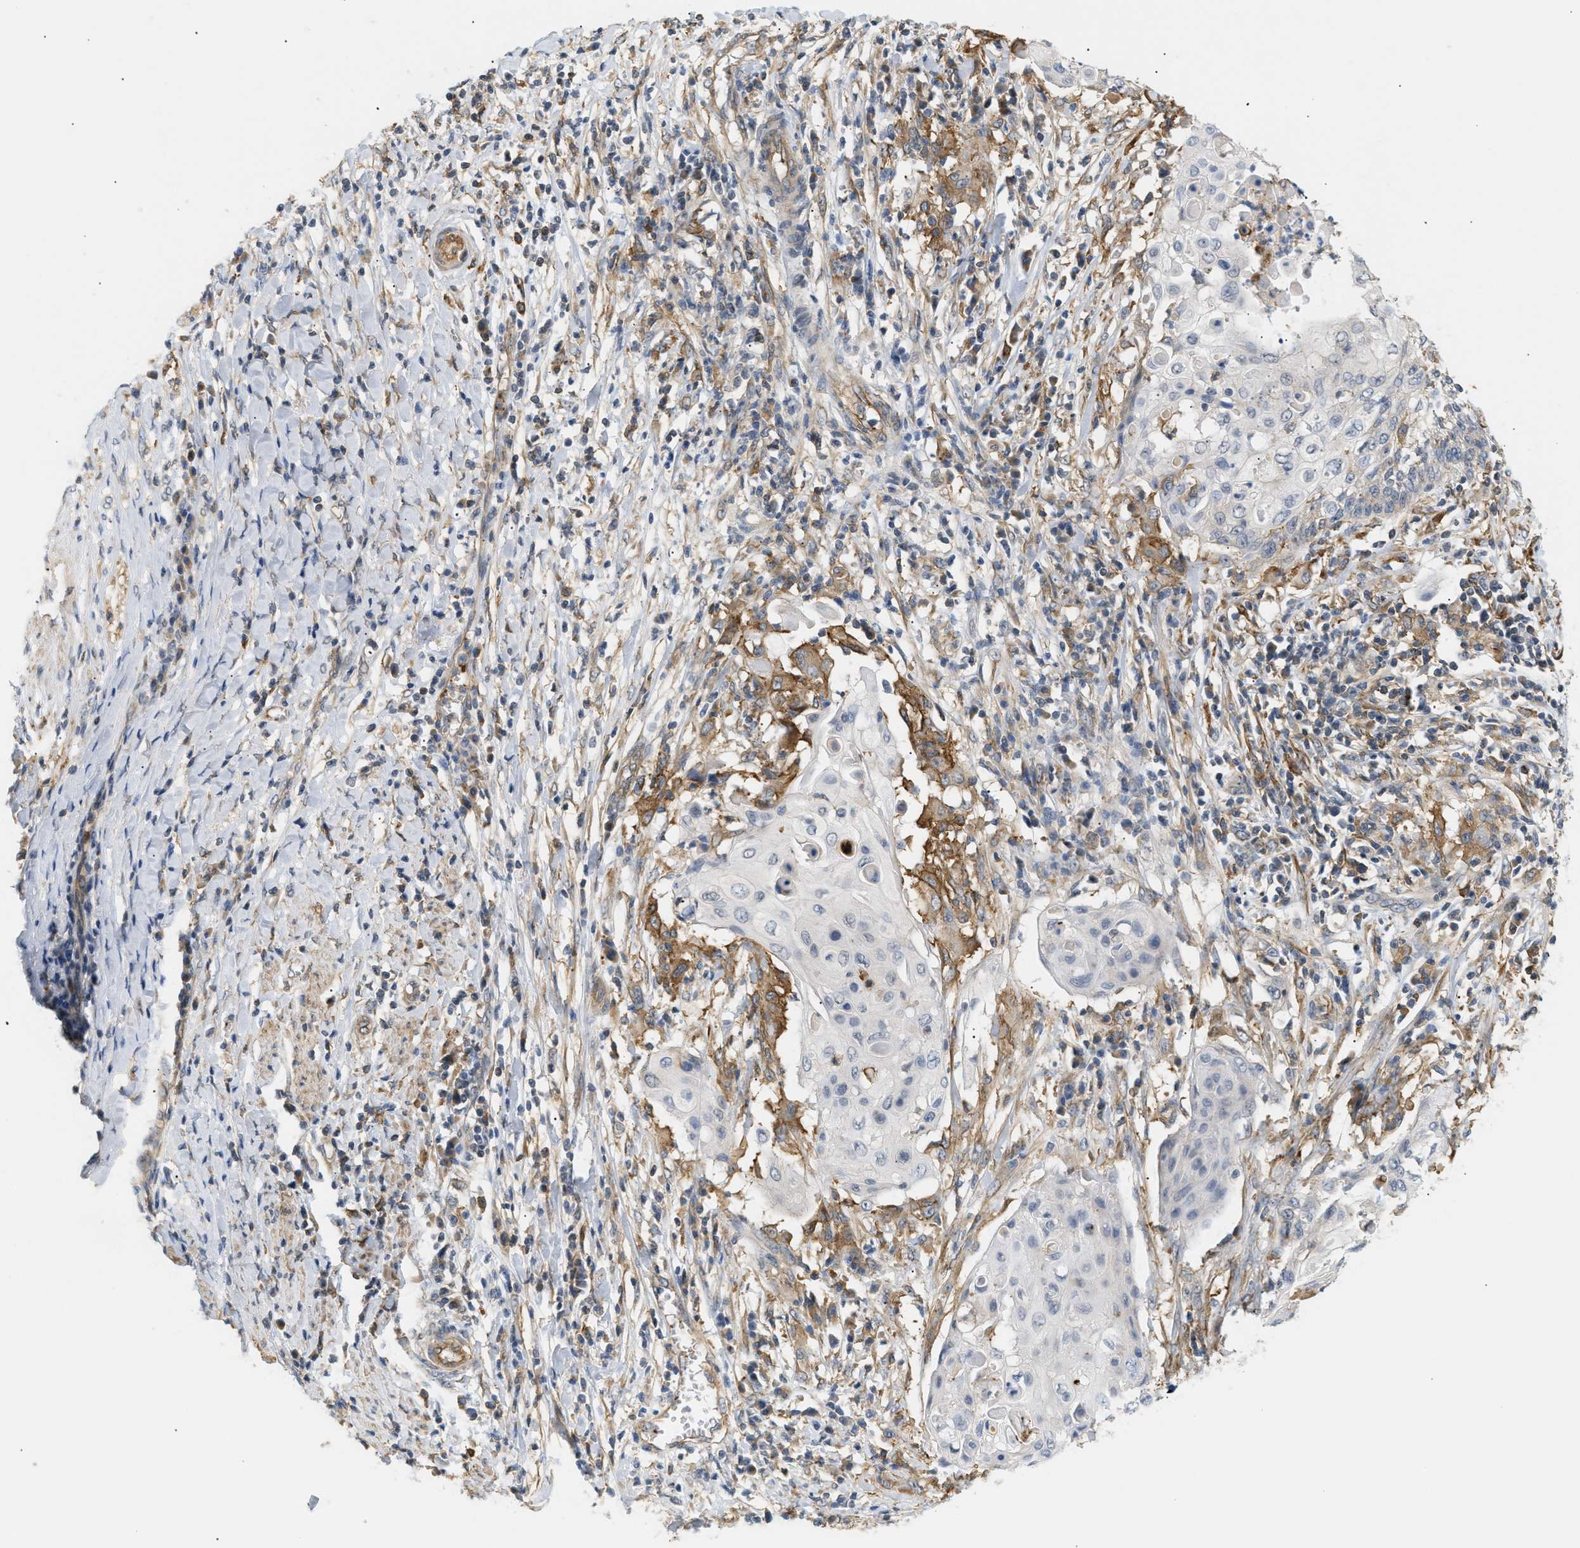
{"staining": {"intensity": "negative", "quantity": "none", "location": "none"}, "tissue": "cervical cancer", "cell_type": "Tumor cells", "image_type": "cancer", "snomed": [{"axis": "morphology", "description": "Squamous cell carcinoma, NOS"}, {"axis": "topography", "description": "Cervix"}], "caption": "IHC image of neoplastic tissue: human squamous cell carcinoma (cervical) stained with DAB (3,3'-diaminobenzidine) shows no significant protein expression in tumor cells.", "gene": "CORO2B", "patient": {"sex": "female", "age": 39}}